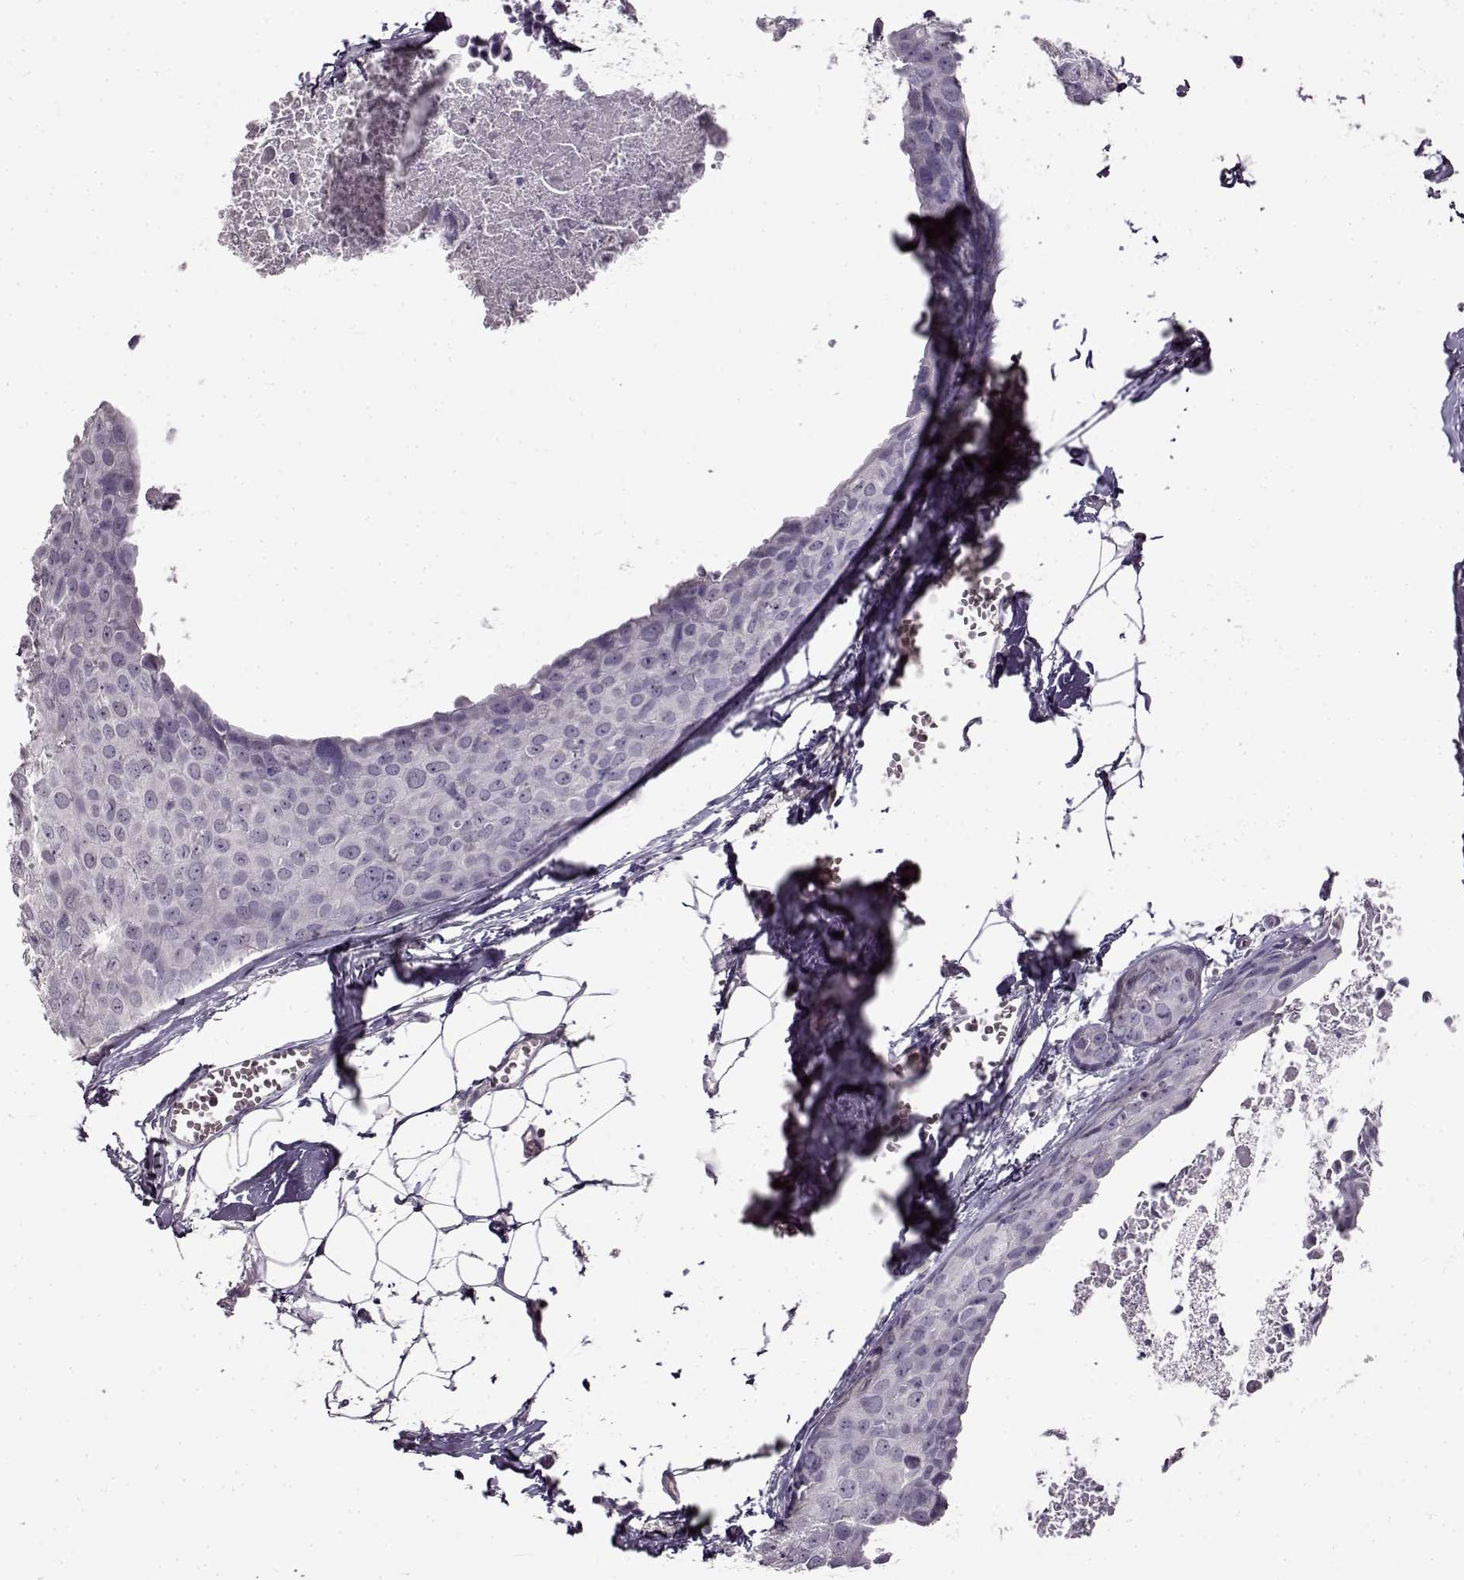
{"staining": {"intensity": "negative", "quantity": "none", "location": "none"}, "tissue": "breast cancer", "cell_type": "Tumor cells", "image_type": "cancer", "snomed": [{"axis": "morphology", "description": "Duct carcinoma"}, {"axis": "topography", "description": "Breast"}], "caption": "The IHC micrograph has no significant expression in tumor cells of breast invasive ductal carcinoma tissue.", "gene": "FSHB", "patient": {"sex": "female", "age": 38}}